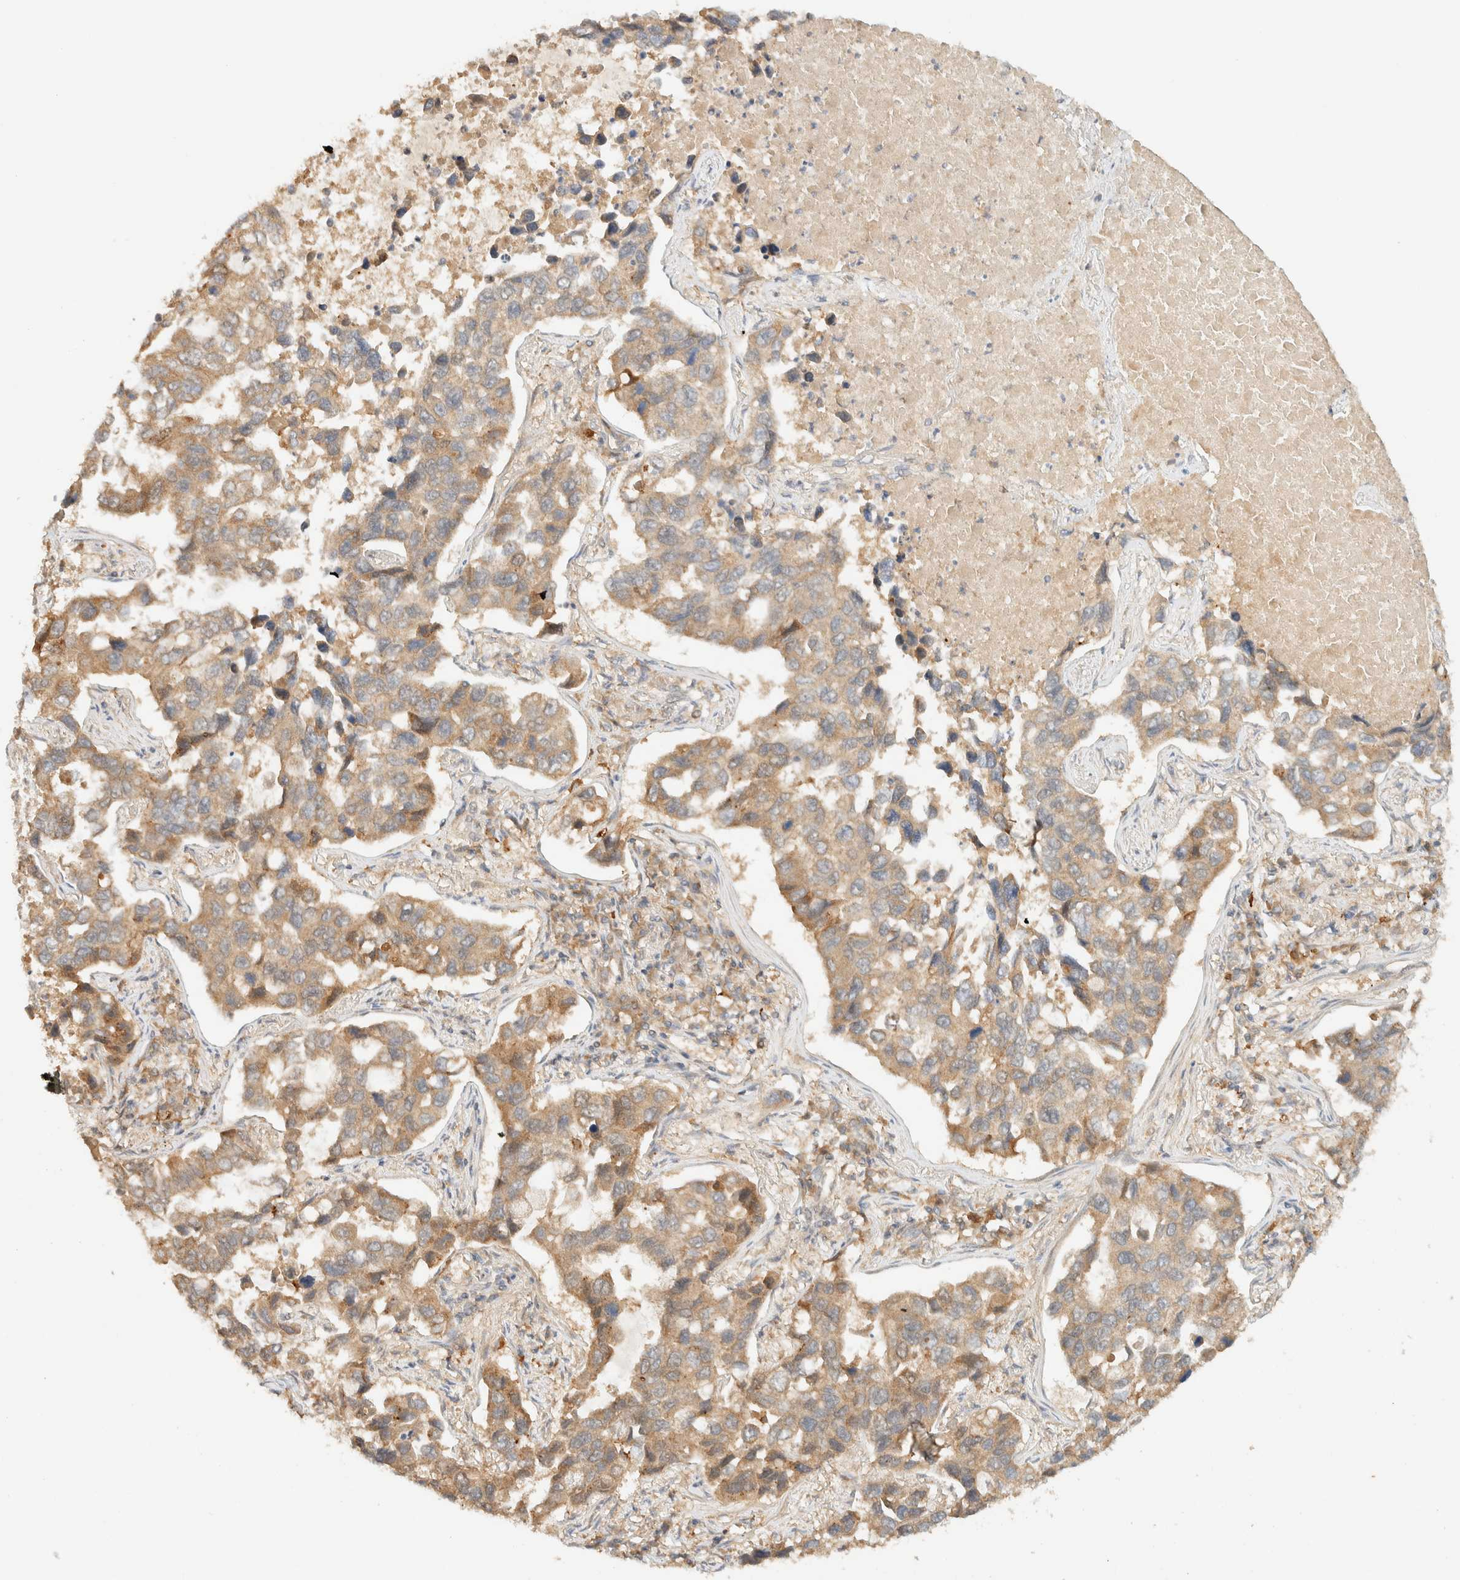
{"staining": {"intensity": "moderate", "quantity": ">75%", "location": "cytoplasmic/membranous"}, "tissue": "lung cancer", "cell_type": "Tumor cells", "image_type": "cancer", "snomed": [{"axis": "morphology", "description": "Adenocarcinoma, NOS"}, {"axis": "topography", "description": "Lung"}], "caption": "A histopathology image showing moderate cytoplasmic/membranous positivity in about >75% of tumor cells in lung cancer, as visualized by brown immunohistochemical staining.", "gene": "ZBTB34", "patient": {"sex": "male", "age": 64}}